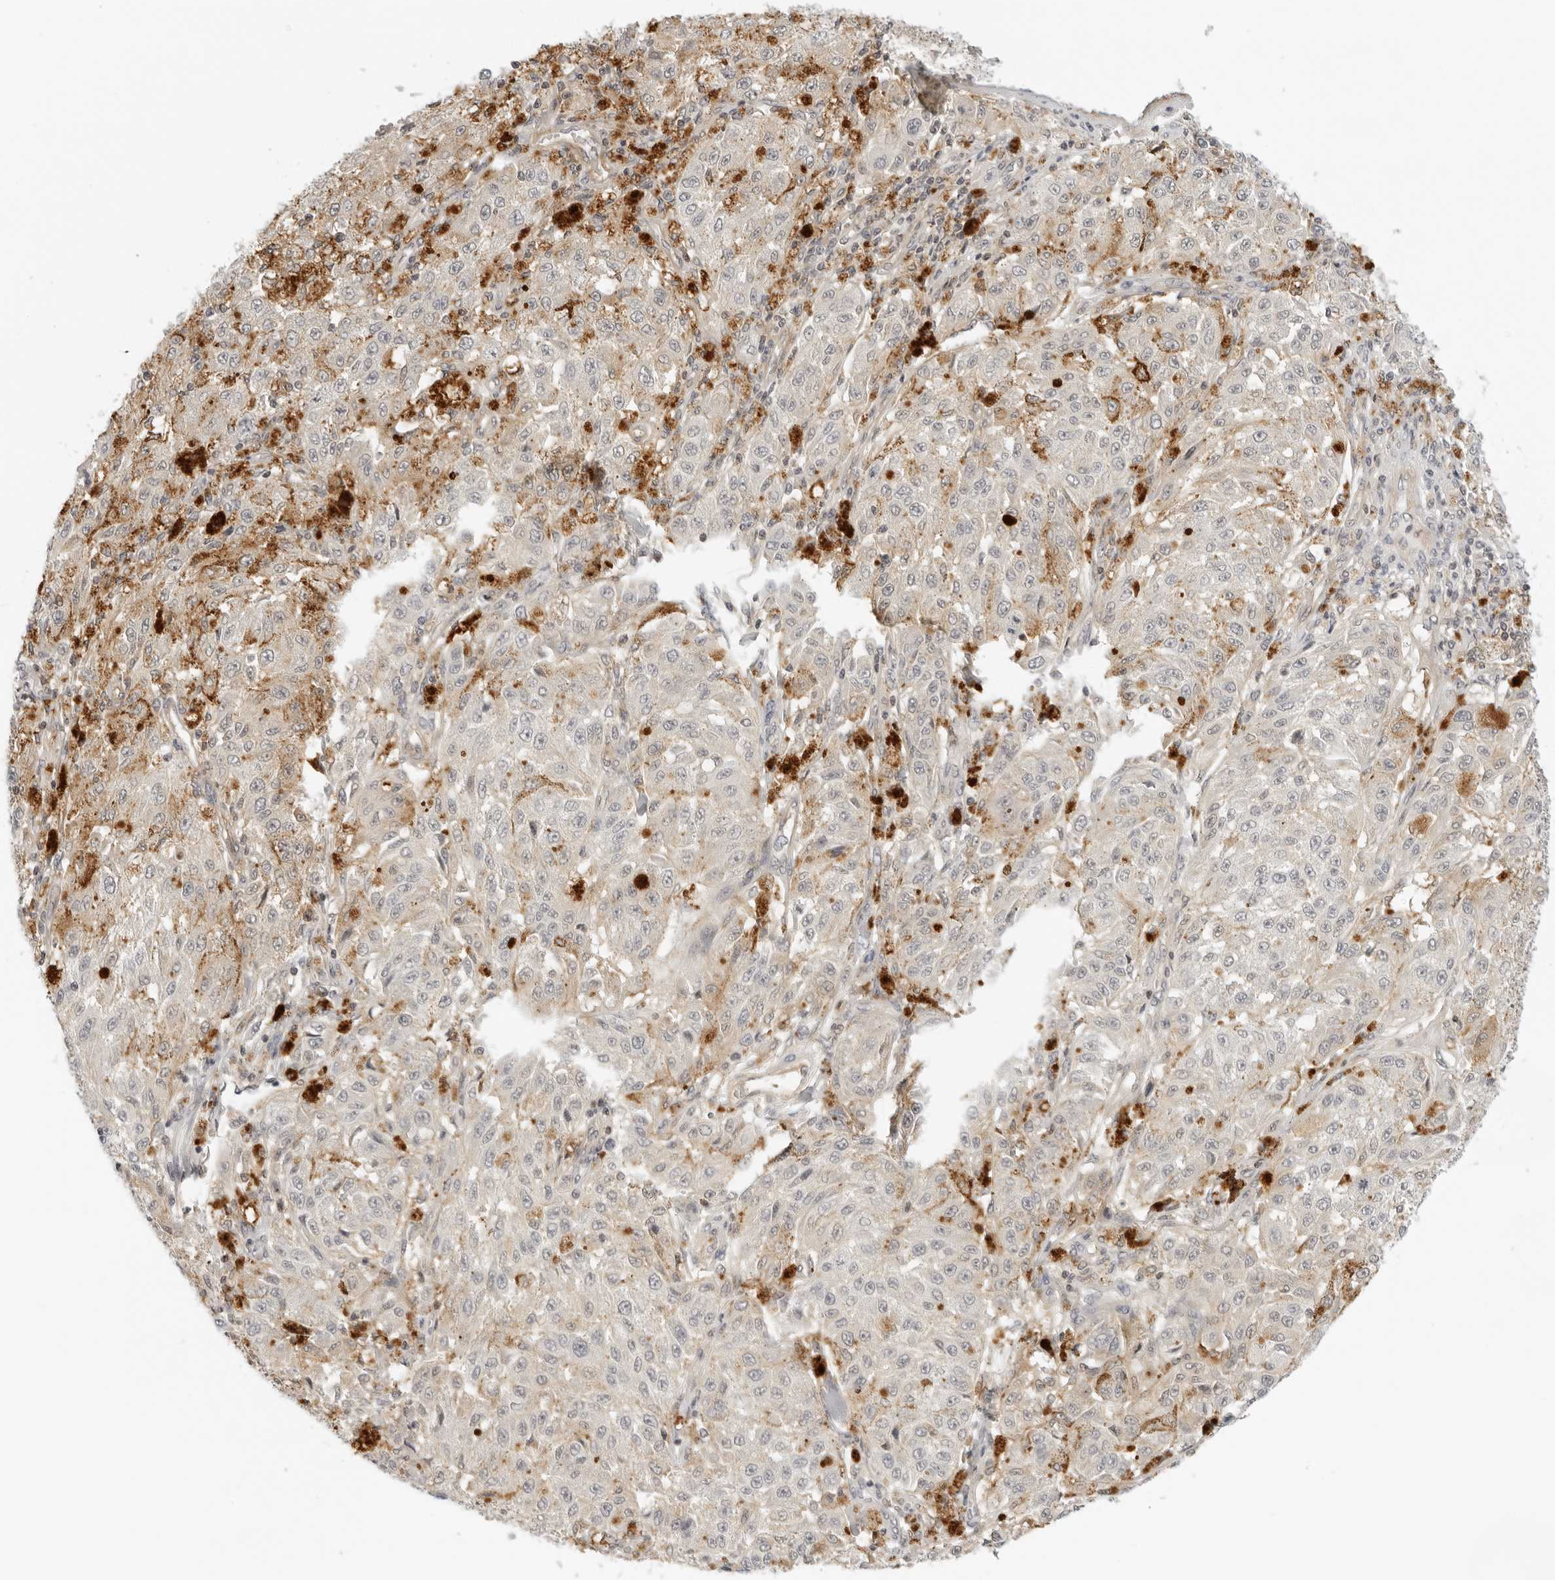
{"staining": {"intensity": "negative", "quantity": "none", "location": "none"}, "tissue": "melanoma", "cell_type": "Tumor cells", "image_type": "cancer", "snomed": [{"axis": "morphology", "description": "Malignant melanoma, NOS"}, {"axis": "topography", "description": "Skin"}], "caption": "DAB immunohistochemical staining of human malignant melanoma displays no significant positivity in tumor cells.", "gene": "OSCP1", "patient": {"sex": "female", "age": 64}}